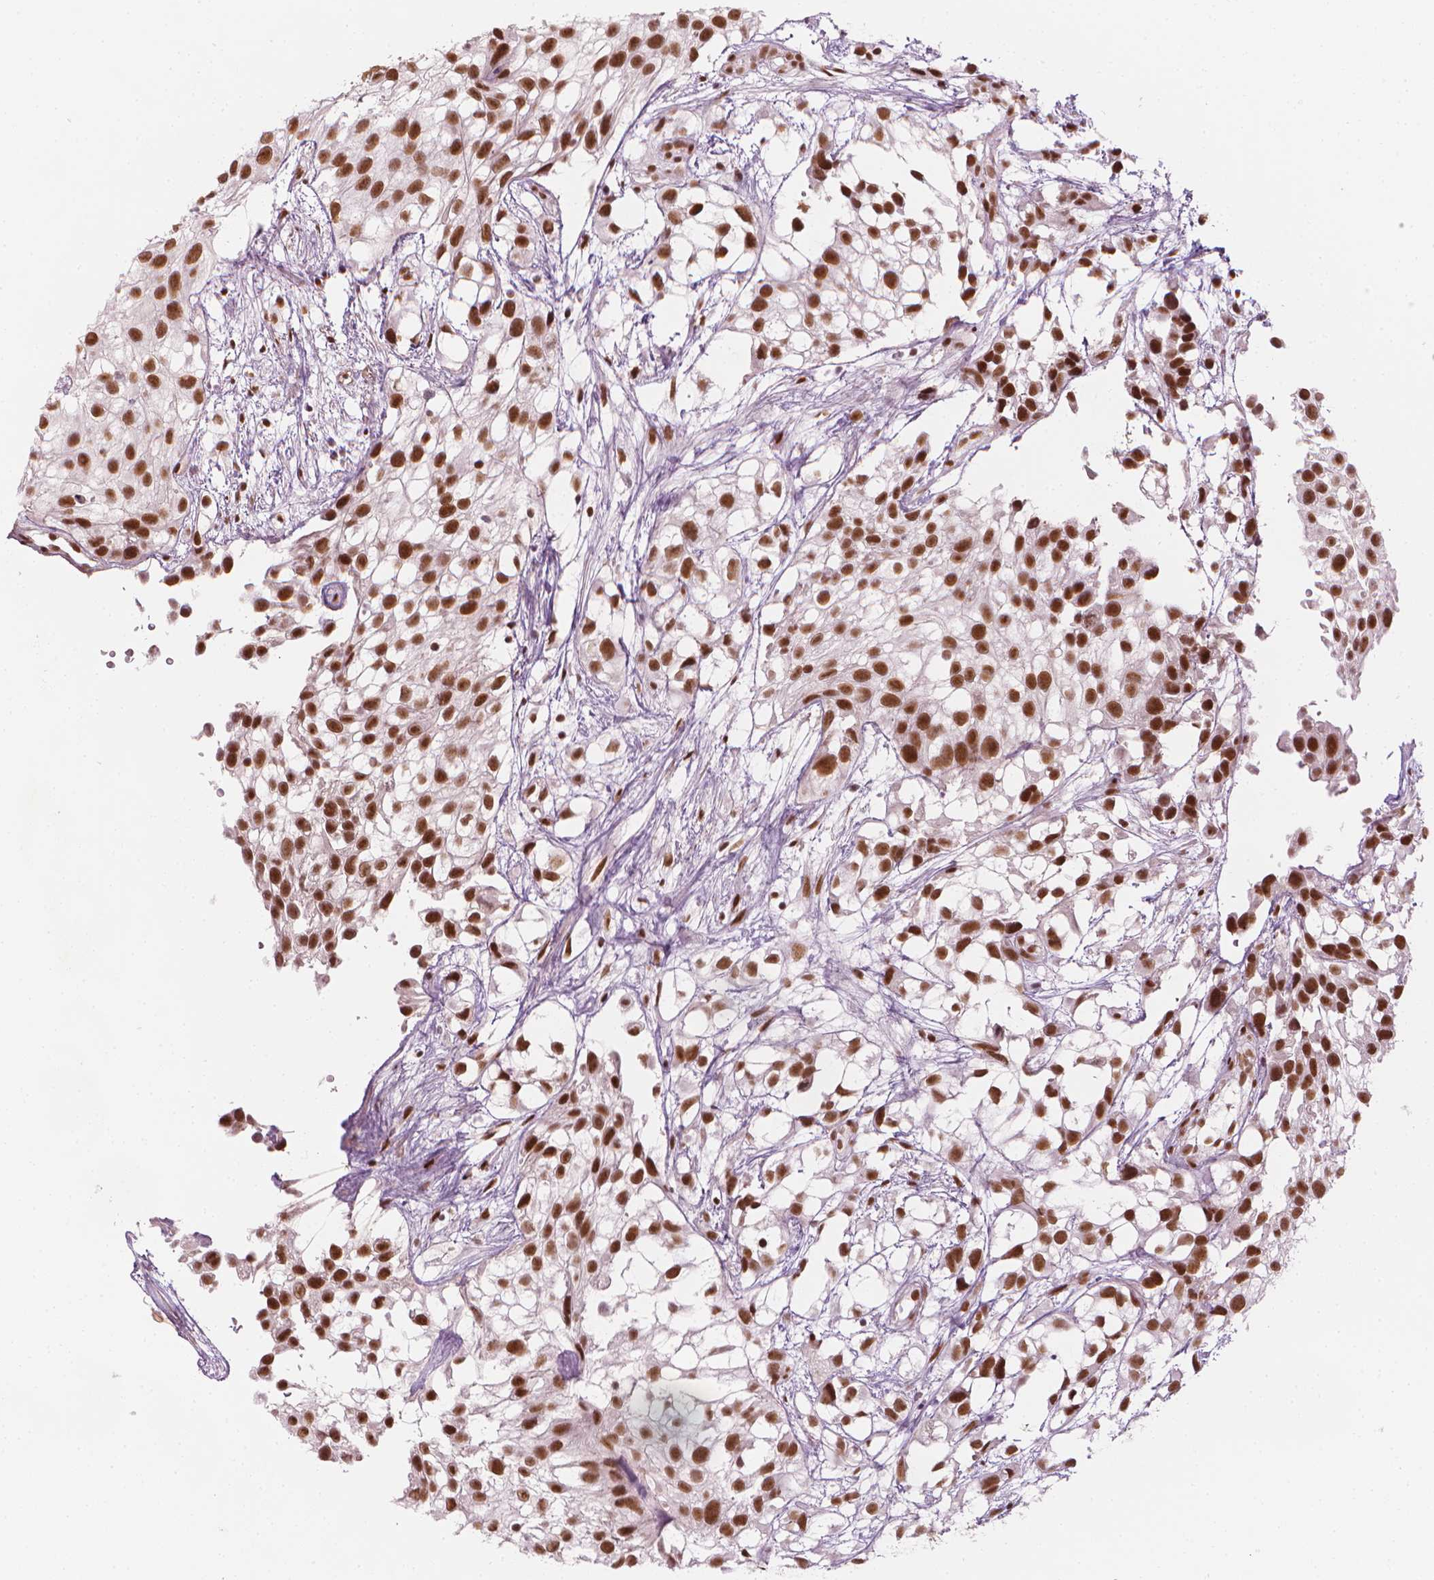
{"staining": {"intensity": "strong", "quantity": ">75%", "location": "nuclear"}, "tissue": "urothelial cancer", "cell_type": "Tumor cells", "image_type": "cancer", "snomed": [{"axis": "morphology", "description": "Urothelial carcinoma, High grade"}, {"axis": "topography", "description": "Urinary bladder"}], "caption": "Immunohistochemical staining of high-grade urothelial carcinoma demonstrates high levels of strong nuclear protein expression in approximately >75% of tumor cells. Nuclei are stained in blue.", "gene": "ELF2", "patient": {"sex": "male", "age": 56}}